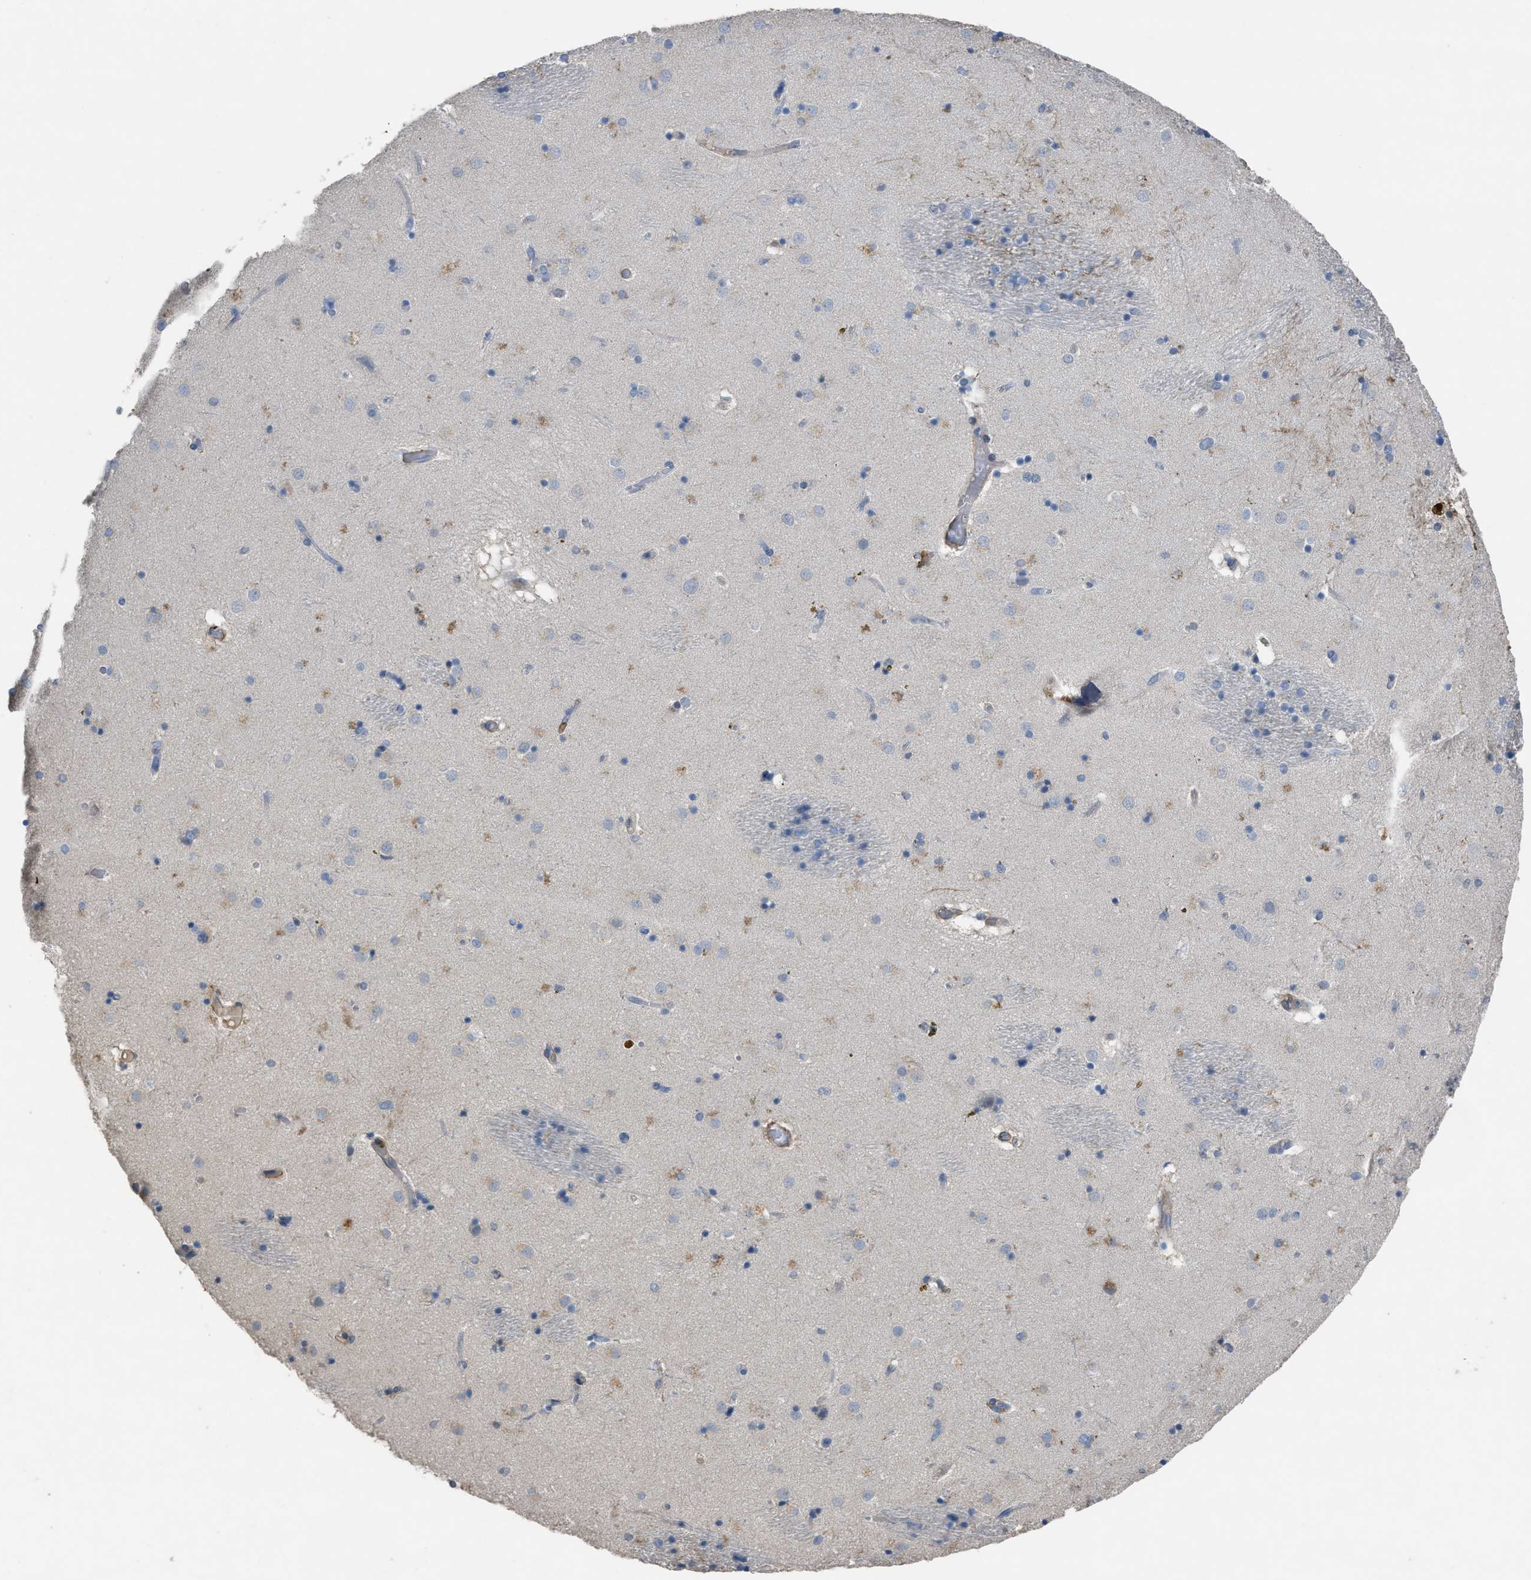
{"staining": {"intensity": "negative", "quantity": "none", "location": "none"}, "tissue": "caudate", "cell_type": "Glial cells", "image_type": "normal", "snomed": [{"axis": "morphology", "description": "Normal tissue, NOS"}, {"axis": "topography", "description": "Lateral ventricle wall"}], "caption": "Histopathology image shows no protein staining in glial cells of benign caudate.", "gene": "OR51E1", "patient": {"sex": "male", "age": 70}}